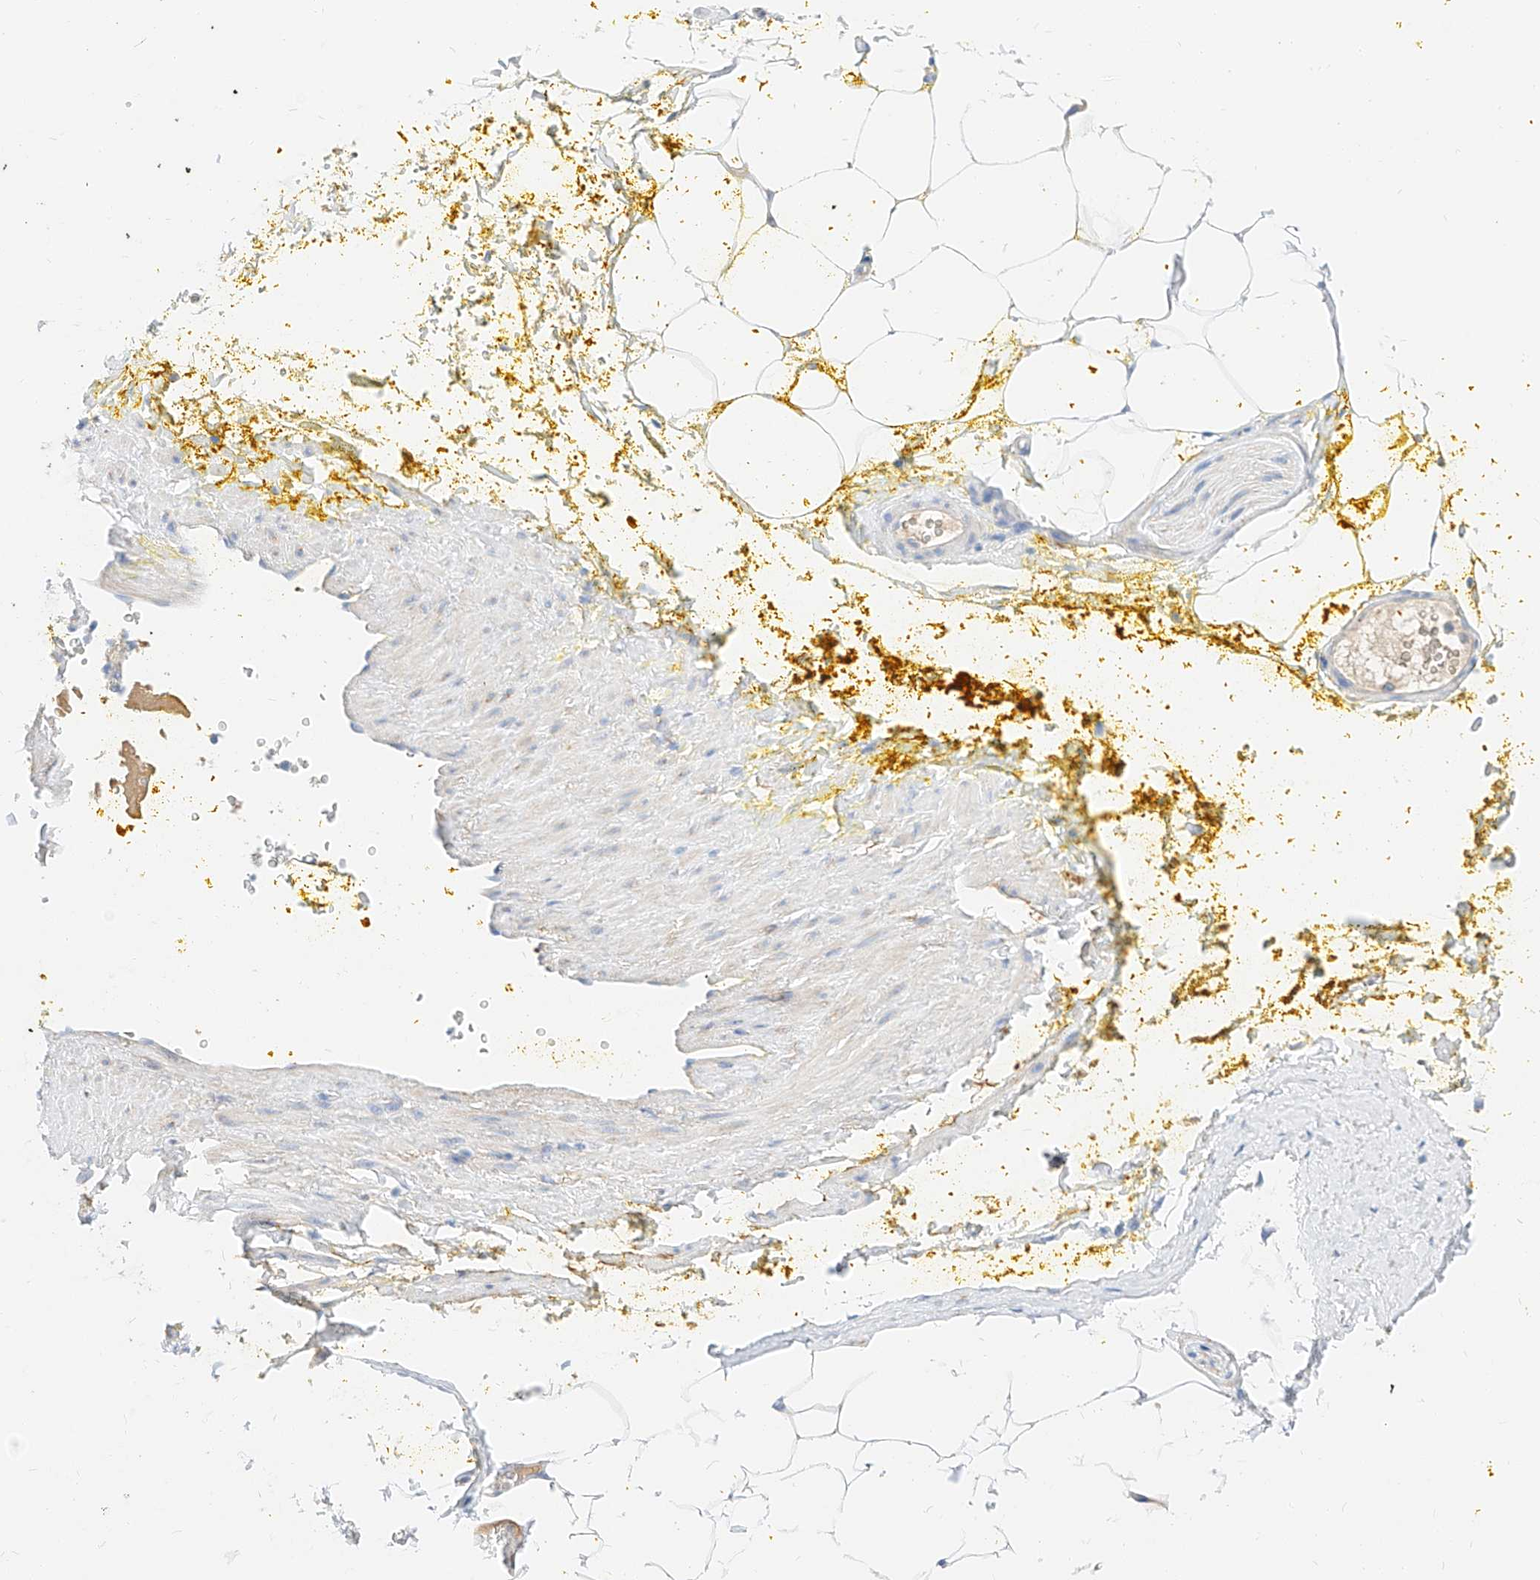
{"staining": {"intensity": "negative", "quantity": "none", "location": "none"}, "tissue": "adipose tissue", "cell_type": "Adipocytes", "image_type": "normal", "snomed": [{"axis": "morphology", "description": "Normal tissue, NOS"}, {"axis": "morphology", "description": "Adenocarcinoma, Low grade"}, {"axis": "topography", "description": "Prostate"}, {"axis": "topography", "description": "Peripheral nerve tissue"}], "caption": "This is an IHC image of benign adipose tissue. There is no expression in adipocytes.", "gene": "MAP7", "patient": {"sex": "male", "age": 63}}